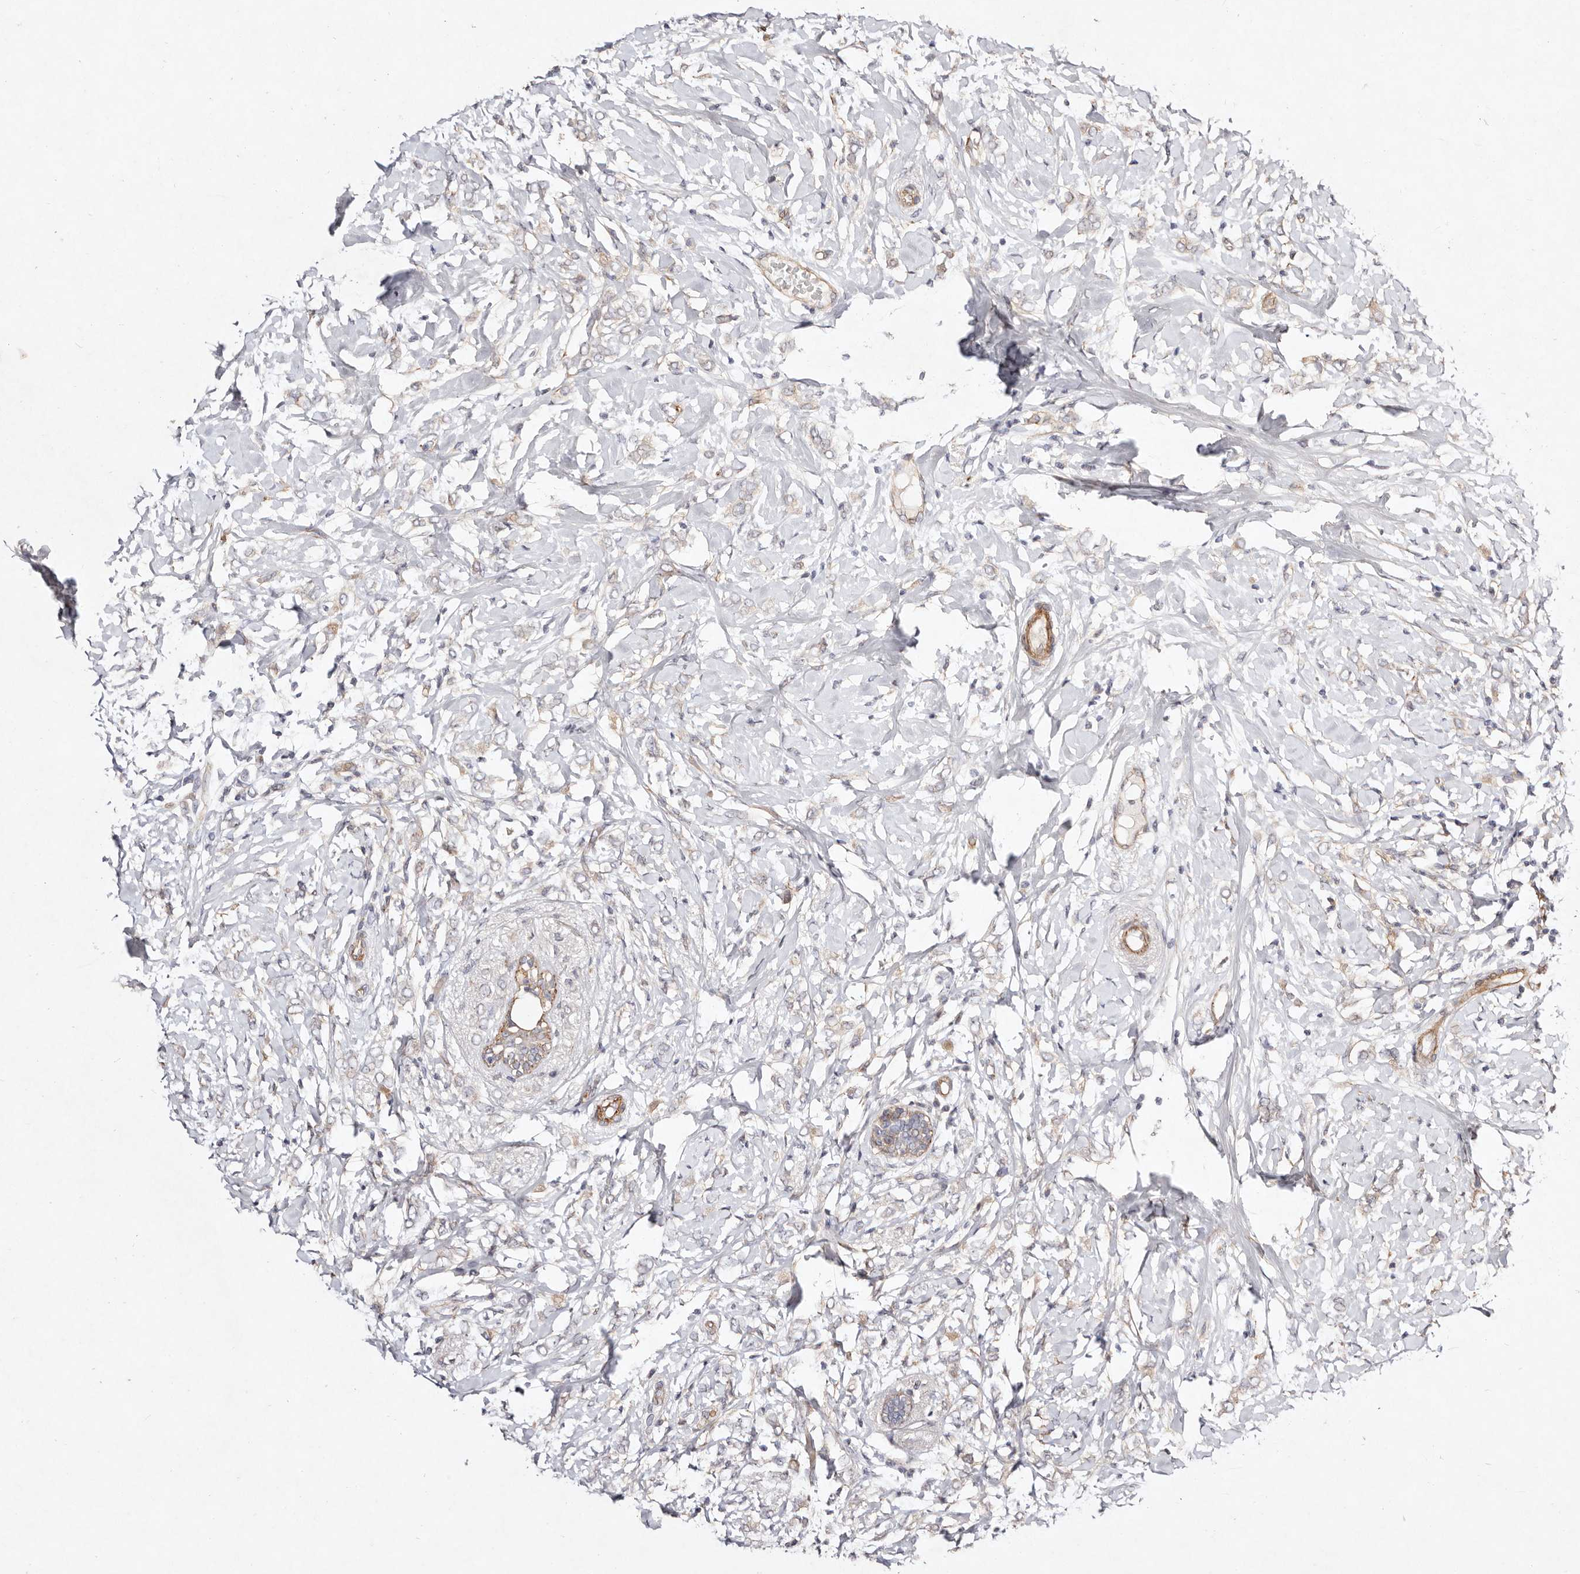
{"staining": {"intensity": "weak", "quantity": "<25%", "location": "cytoplasmic/membranous"}, "tissue": "breast cancer", "cell_type": "Tumor cells", "image_type": "cancer", "snomed": [{"axis": "morphology", "description": "Normal tissue, NOS"}, {"axis": "morphology", "description": "Lobular carcinoma"}, {"axis": "topography", "description": "Breast"}], "caption": "An IHC micrograph of breast cancer is shown. There is no staining in tumor cells of breast cancer.", "gene": "MTMR11", "patient": {"sex": "female", "age": 47}}